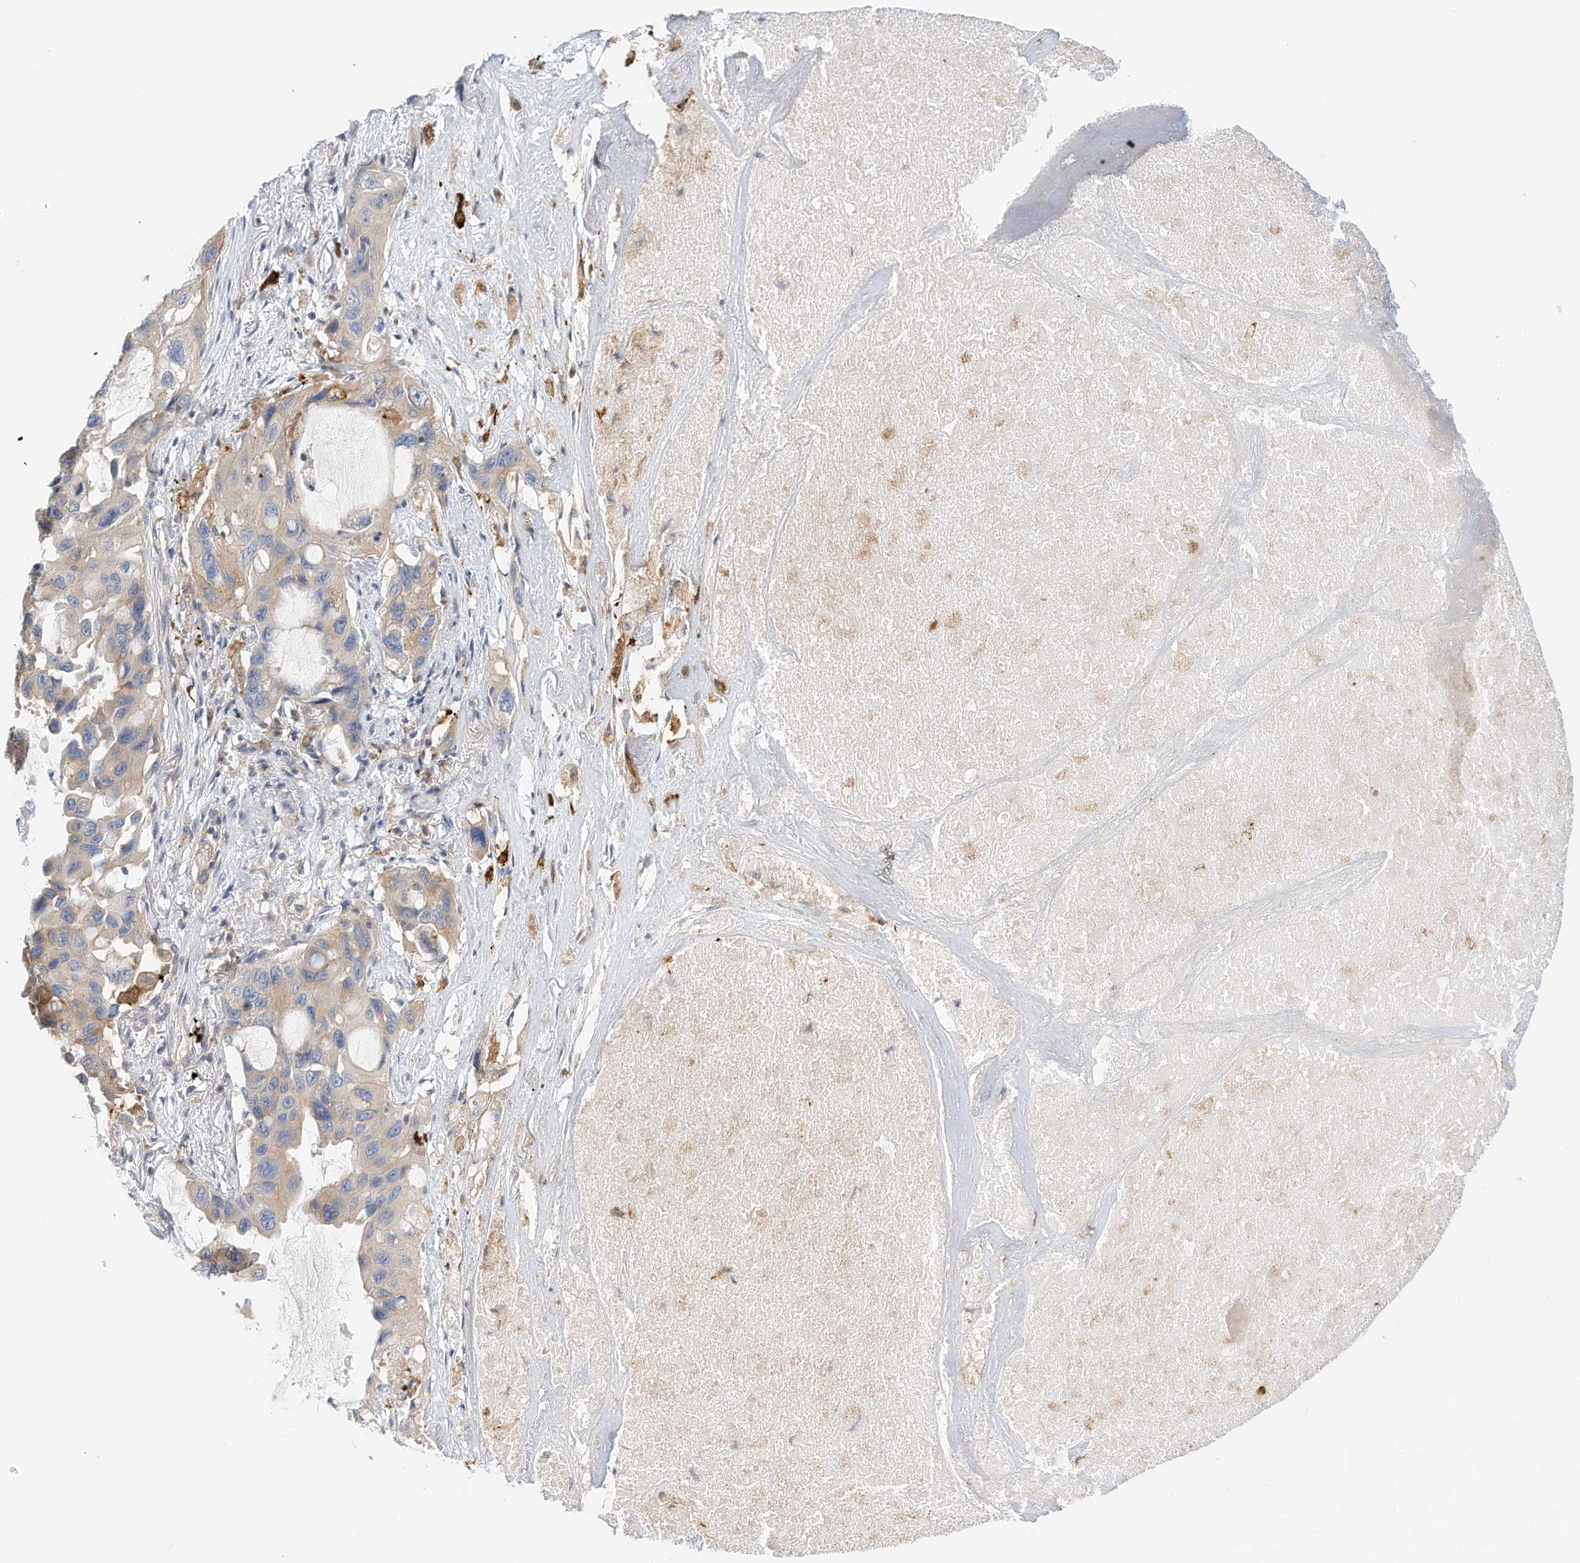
{"staining": {"intensity": "weak", "quantity": "<25%", "location": "cytoplasmic/membranous"}, "tissue": "lung cancer", "cell_type": "Tumor cells", "image_type": "cancer", "snomed": [{"axis": "morphology", "description": "Squamous cell carcinoma, NOS"}, {"axis": "topography", "description": "Lung"}], "caption": "Immunohistochemistry (IHC) image of human squamous cell carcinoma (lung) stained for a protein (brown), which shows no positivity in tumor cells.", "gene": "MICAL1", "patient": {"sex": "female", "age": 73}}